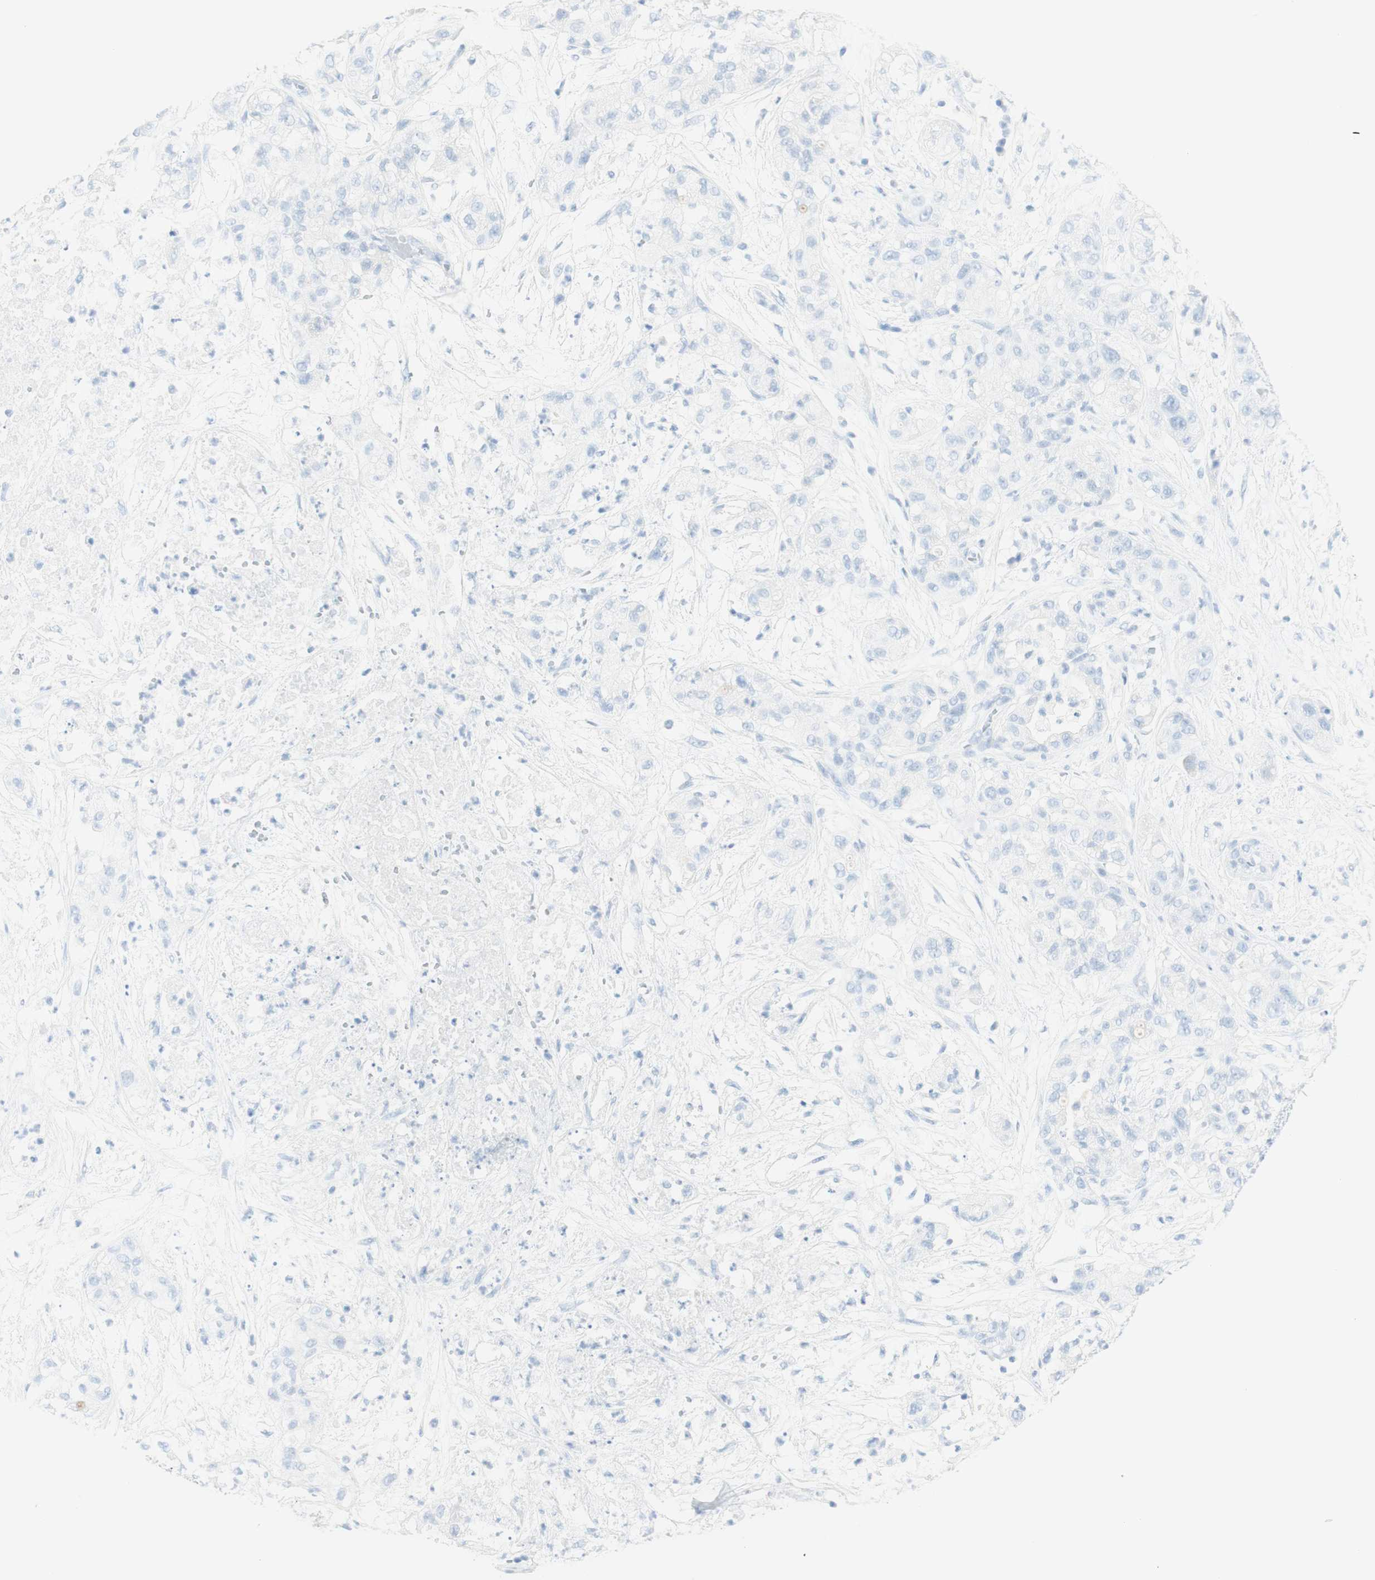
{"staining": {"intensity": "negative", "quantity": "none", "location": "none"}, "tissue": "pancreatic cancer", "cell_type": "Tumor cells", "image_type": "cancer", "snomed": [{"axis": "morphology", "description": "Adenocarcinoma, NOS"}, {"axis": "topography", "description": "Pancreas"}], "caption": "IHC of pancreatic adenocarcinoma displays no expression in tumor cells.", "gene": "TPO", "patient": {"sex": "female", "age": 78}}